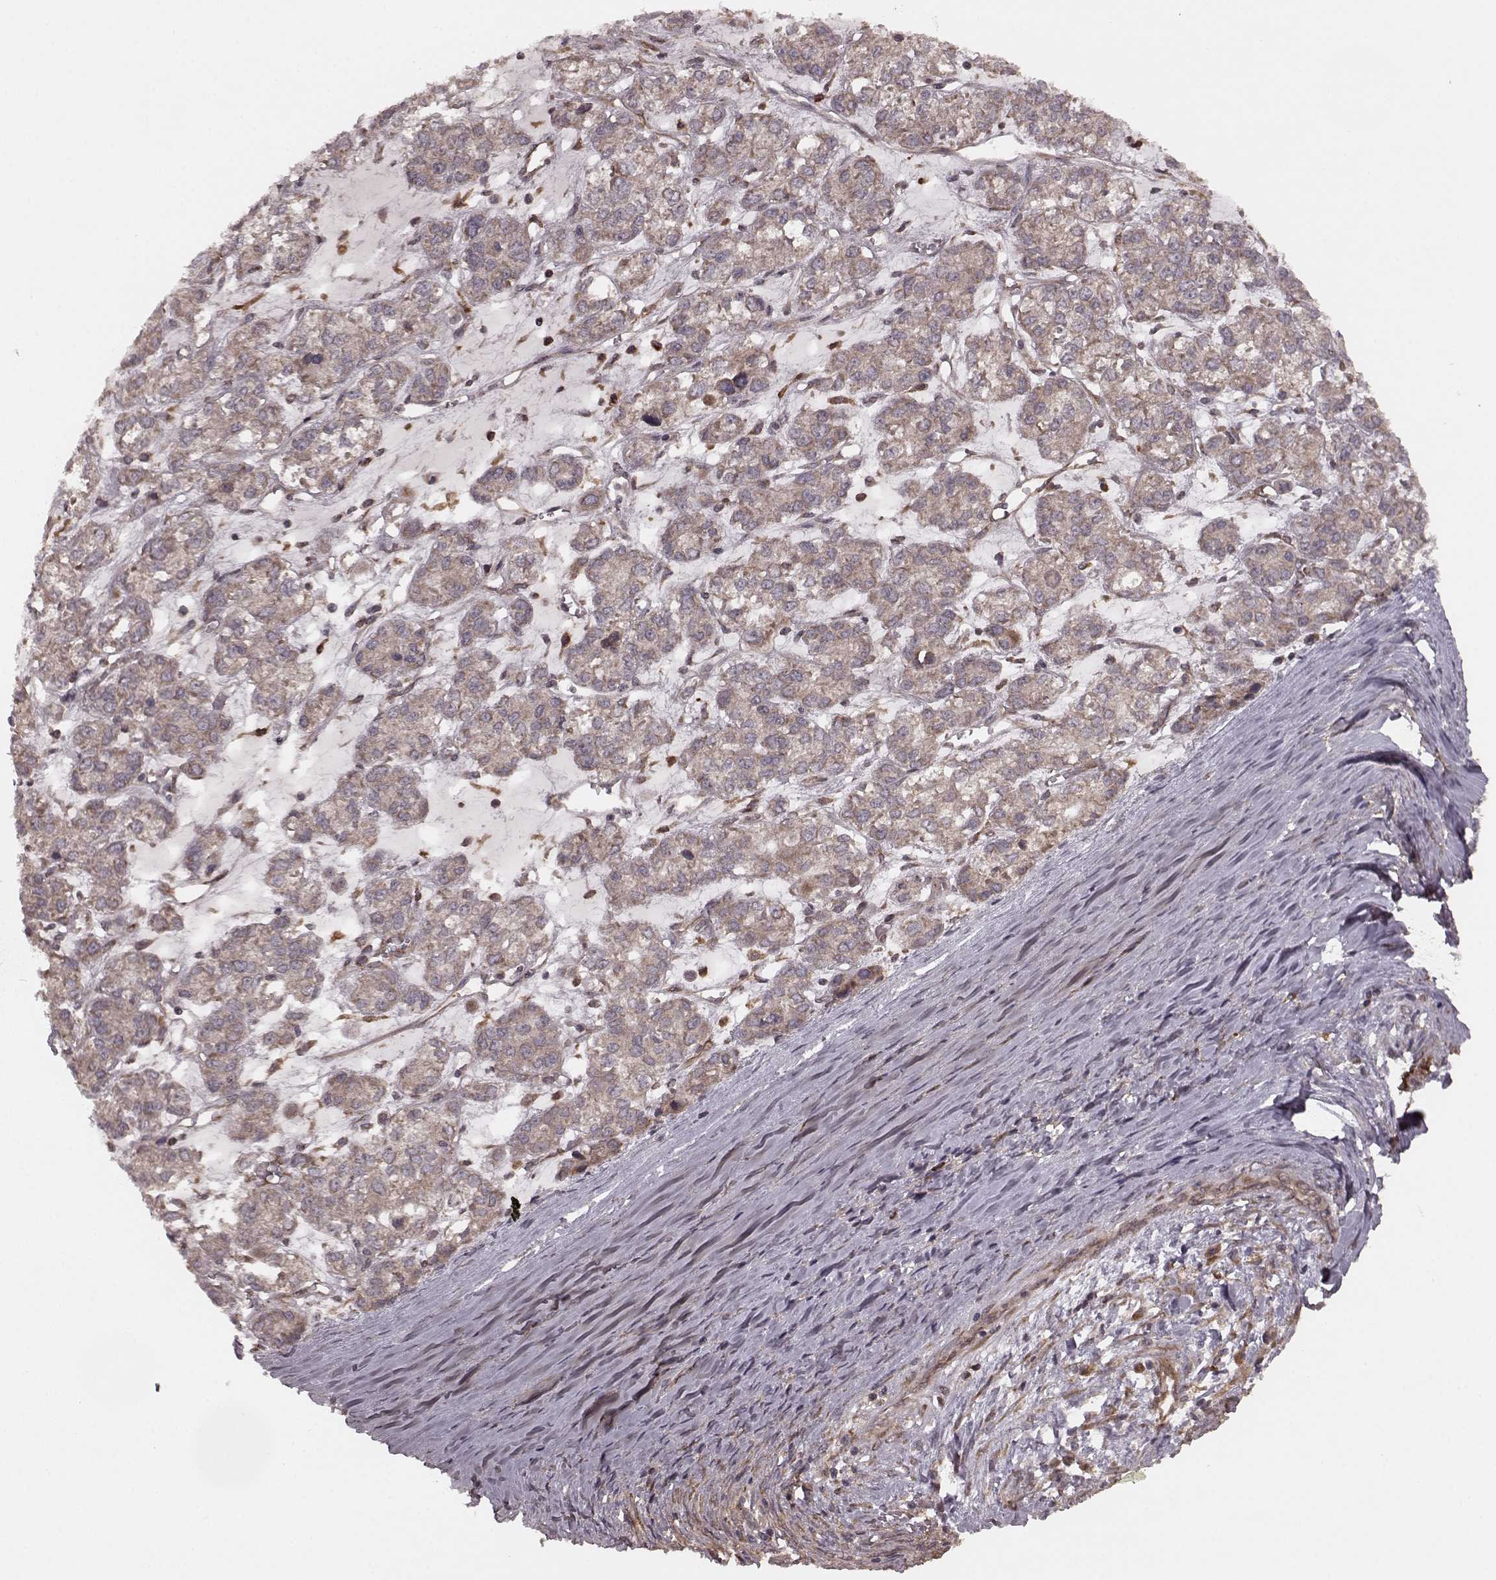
{"staining": {"intensity": "weak", "quantity": ">75%", "location": "cytoplasmic/membranous"}, "tissue": "ovarian cancer", "cell_type": "Tumor cells", "image_type": "cancer", "snomed": [{"axis": "morphology", "description": "Carcinoma, endometroid"}, {"axis": "topography", "description": "Ovary"}], "caption": "The immunohistochemical stain shows weak cytoplasmic/membranous positivity in tumor cells of endometroid carcinoma (ovarian) tissue.", "gene": "AGPAT1", "patient": {"sex": "female", "age": 64}}